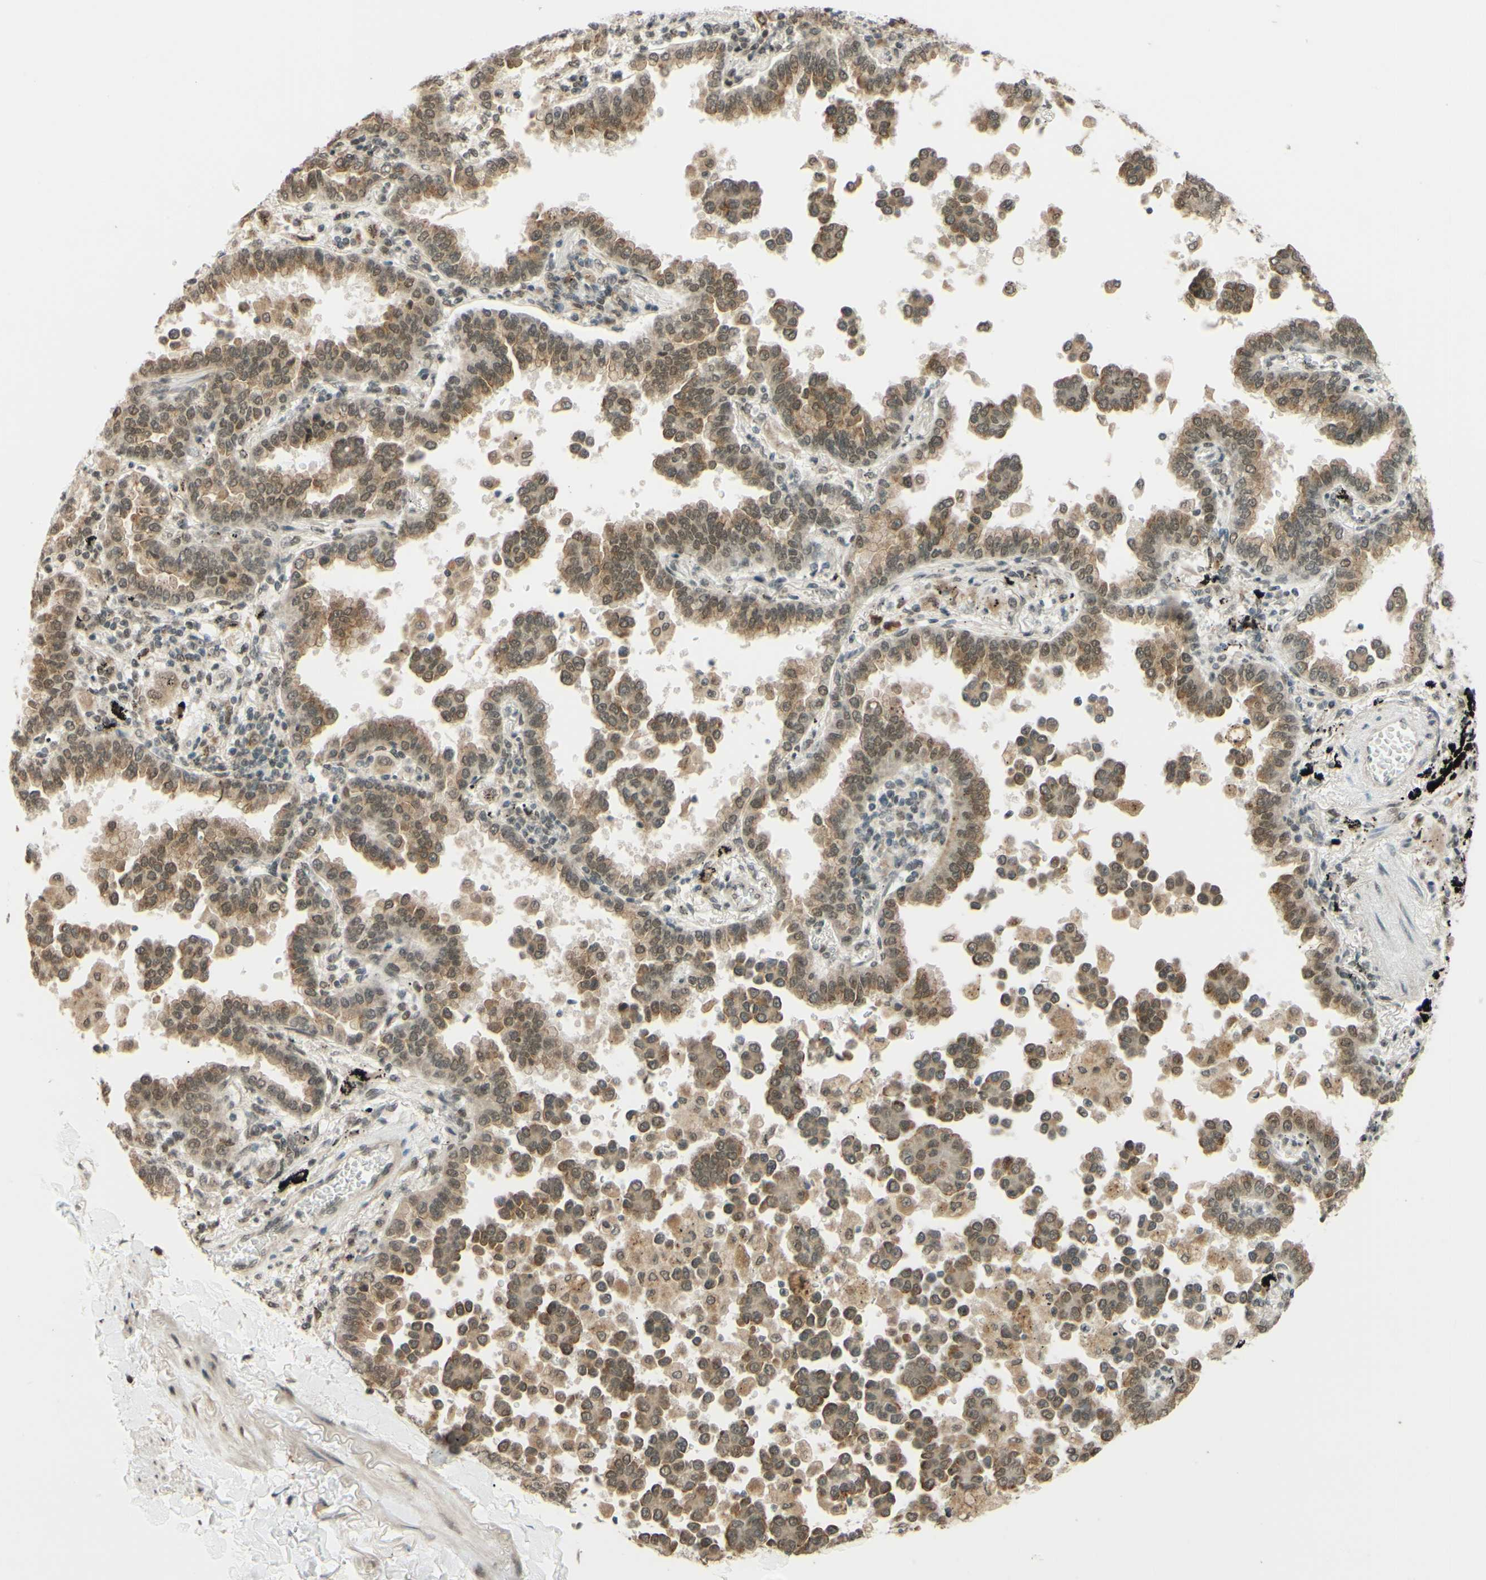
{"staining": {"intensity": "weak", "quantity": ">75%", "location": "cytoplasmic/membranous,nuclear"}, "tissue": "lung cancer", "cell_type": "Tumor cells", "image_type": "cancer", "snomed": [{"axis": "morphology", "description": "Normal tissue, NOS"}, {"axis": "morphology", "description": "Adenocarcinoma, NOS"}, {"axis": "topography", "description": "Lung"}], "caption": "Immunohistochemistry (IHC) staining of lung cancer (adenocarcinoma), which exhibits low levels of weak cytoplasmic/membranous and nuclear expression in approximately >75% of tumor cells indicating weak cytoplasmic/membranous and nuclear protein expression. The staining was performed using DAB (3,3'-diaminobenzidine) (brown) for protein detection and nuclei were counterstained in hematoxylin (blue).", "gene": "SMARCB1", "patient": {"sex": "male", "age": 59}}